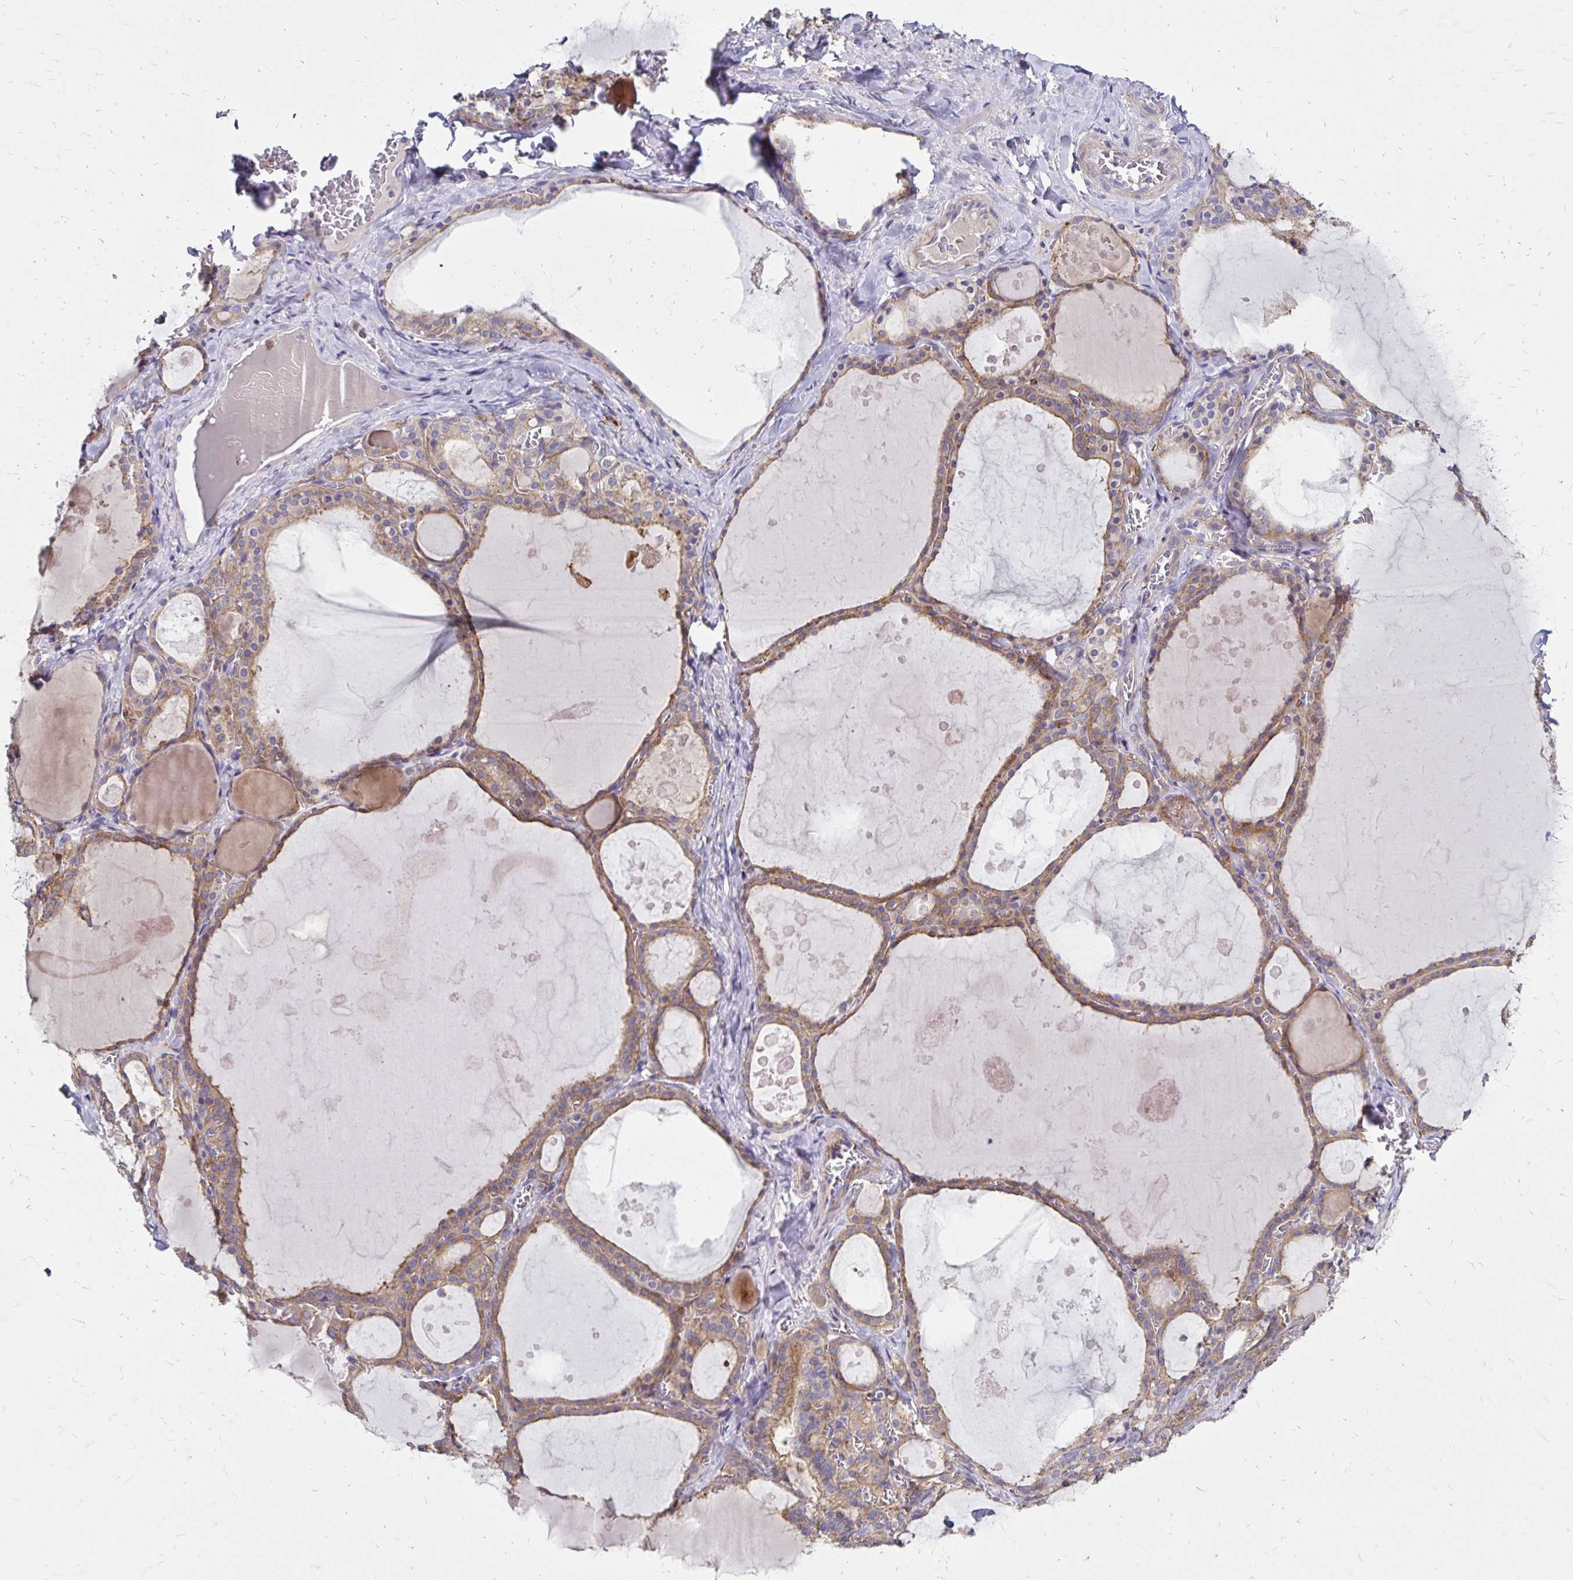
{"staining": {"intensity": "moderate", "quantity": ">75%", "location": "cytoplasmic/membranous"}, "tissue": "thyroid gland", "cell_type": "Glandular cells", "image_type": "normal", "snomed": [{"axis": "morphology", "description": "Normal tissue, NOS"}, {"axis": "topography", "description": "Thyroid gland"}], "caption": "Immunohistochemistry (IHC) of unremarkable human thyroid gland reveals medium levels of moderate cytoplasmic/membranous positivity in about >75% of glandular cells.", "gene": "TNS3", "patient": {"sex": "male", "age": 56}}